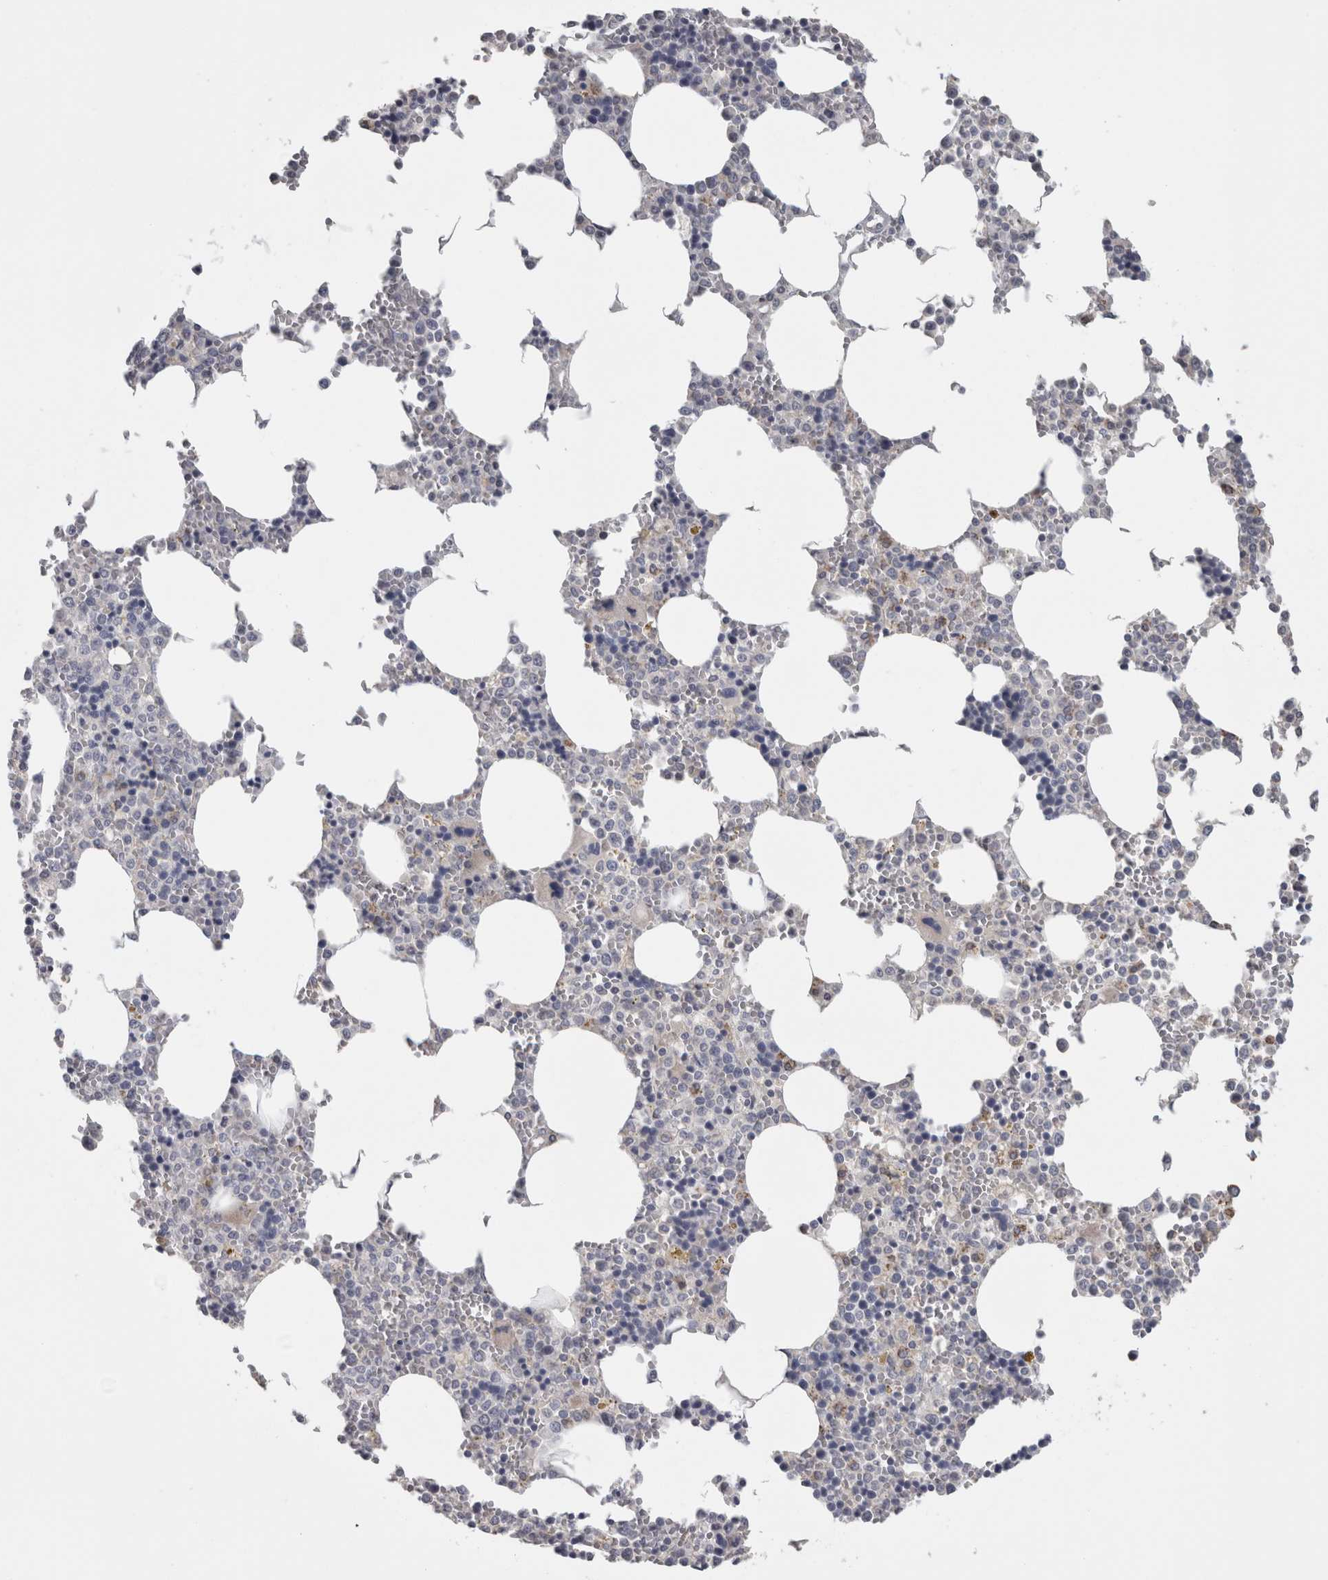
{"staining": {"intensity": "weak", "quantity": "<25%", "location": "cytoplasmic/membranous"}, "tissue": "bone marrow", "cell_type": "Hematopoietic cells", "image_type": "normal", "snomed": [{"axis": "morphology", "description": "Normal tissue, NOS"}, {"axis": "topography", "description": "Bone marrow"}], "caption": "Immunohistochemistry micrograph of unremarkable bone marrow: human bone marrow stained with DAB (3,3'-diaminobenzidine) reveals no significant protein staining in hematopoietic cells.", "gene": "TCAP", "patient": {"sex": "male", "age": 70}}